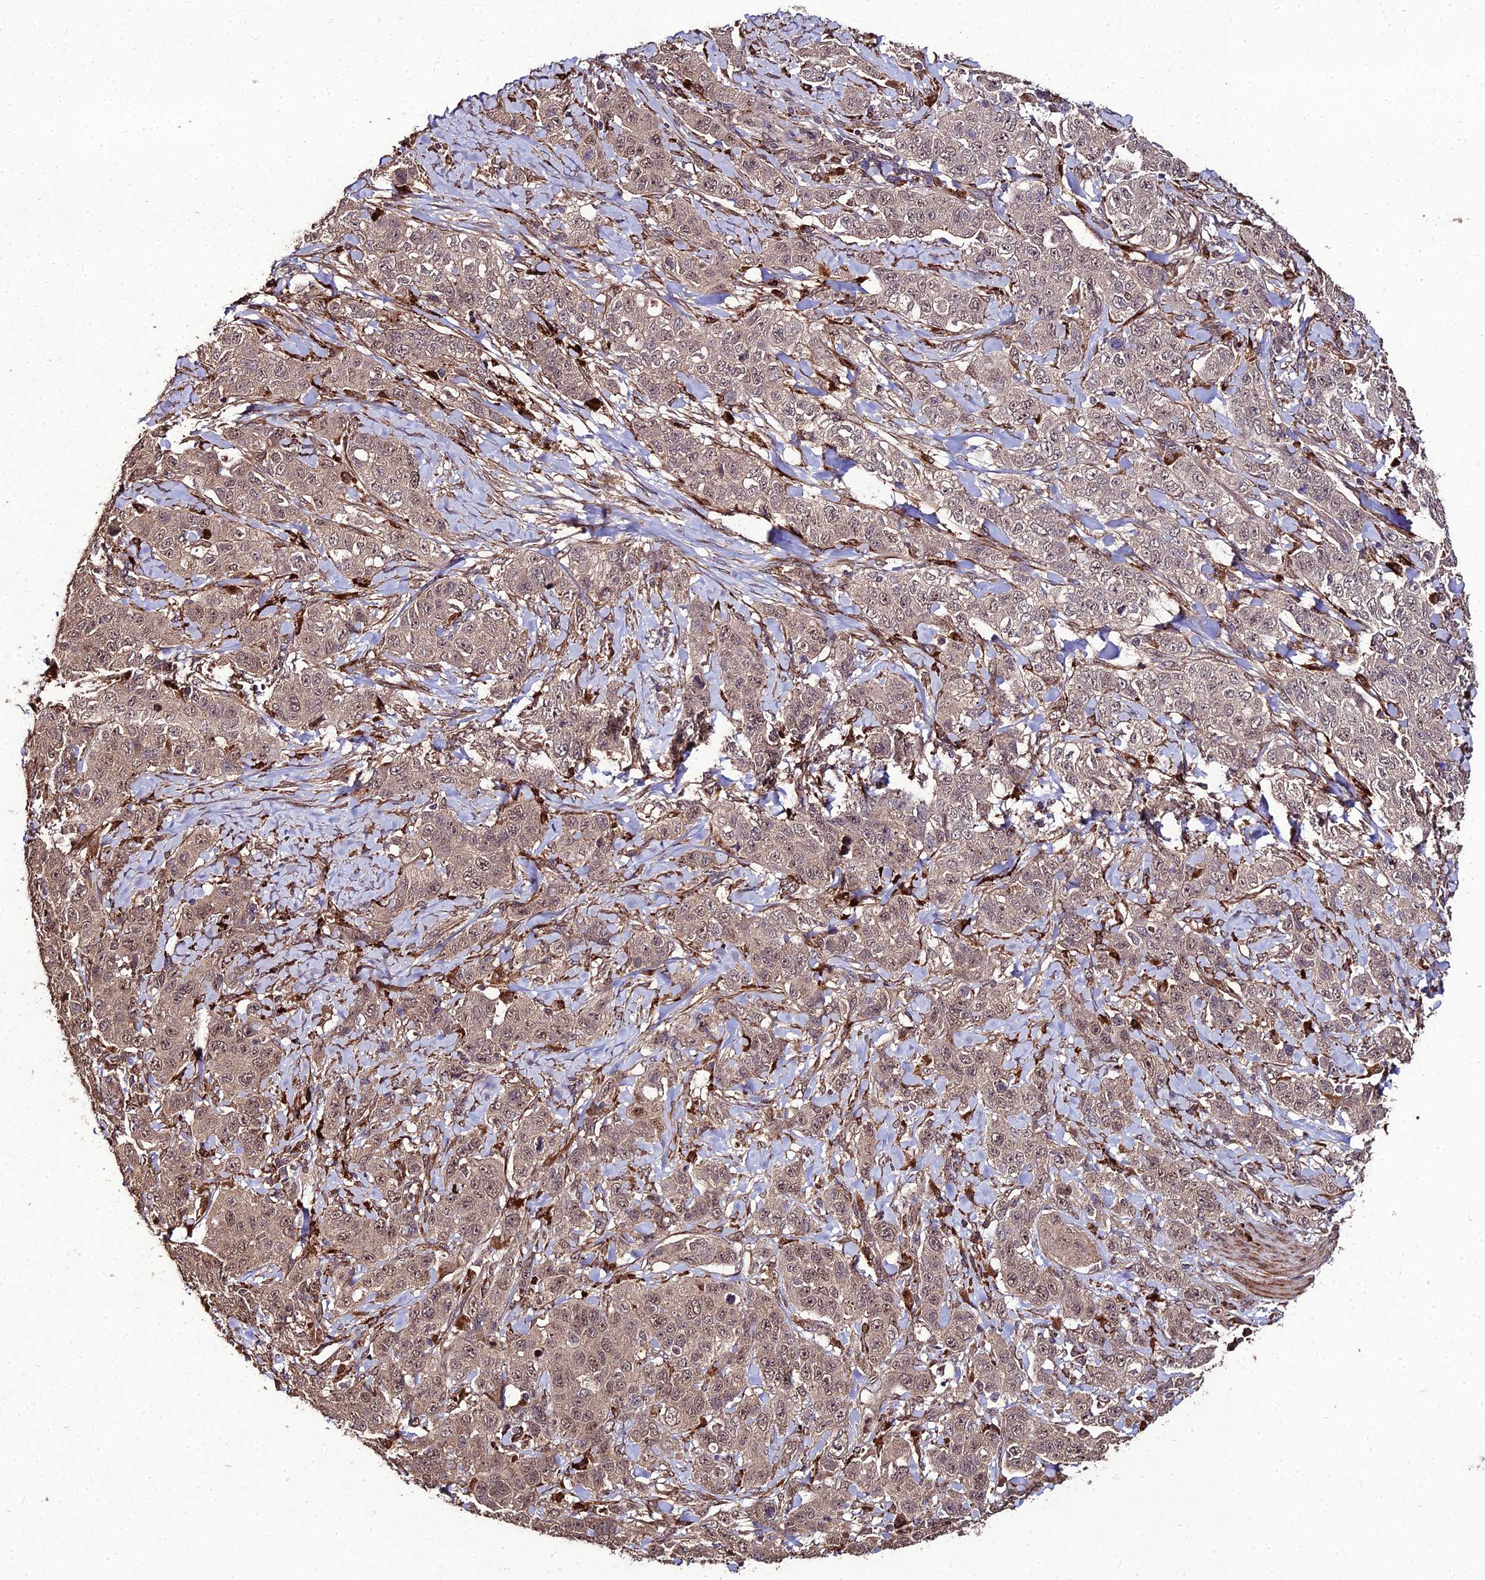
{"staining": {"intensity": "weak", "quantity": ">75%", "location": "cytoplasmic/membranous,nuclear"}, "tissue": "stomach cancer", "cell_type": "Tumor cells", "image_type": "cancer", "snomed": [{"axis": "morphology", "description": "Adenocarcinoma, NOS"}, {"axis": "topography", "description": "Stomach"}], "caption": "Stomach cancer (adenocarcinoma) stained for a protein demonstrates weak cytoplasmic/membranous and nuclear positivity in tumor cells.", "gene": "ZNF766", "patient": {"sex": "male", "age": 48}}